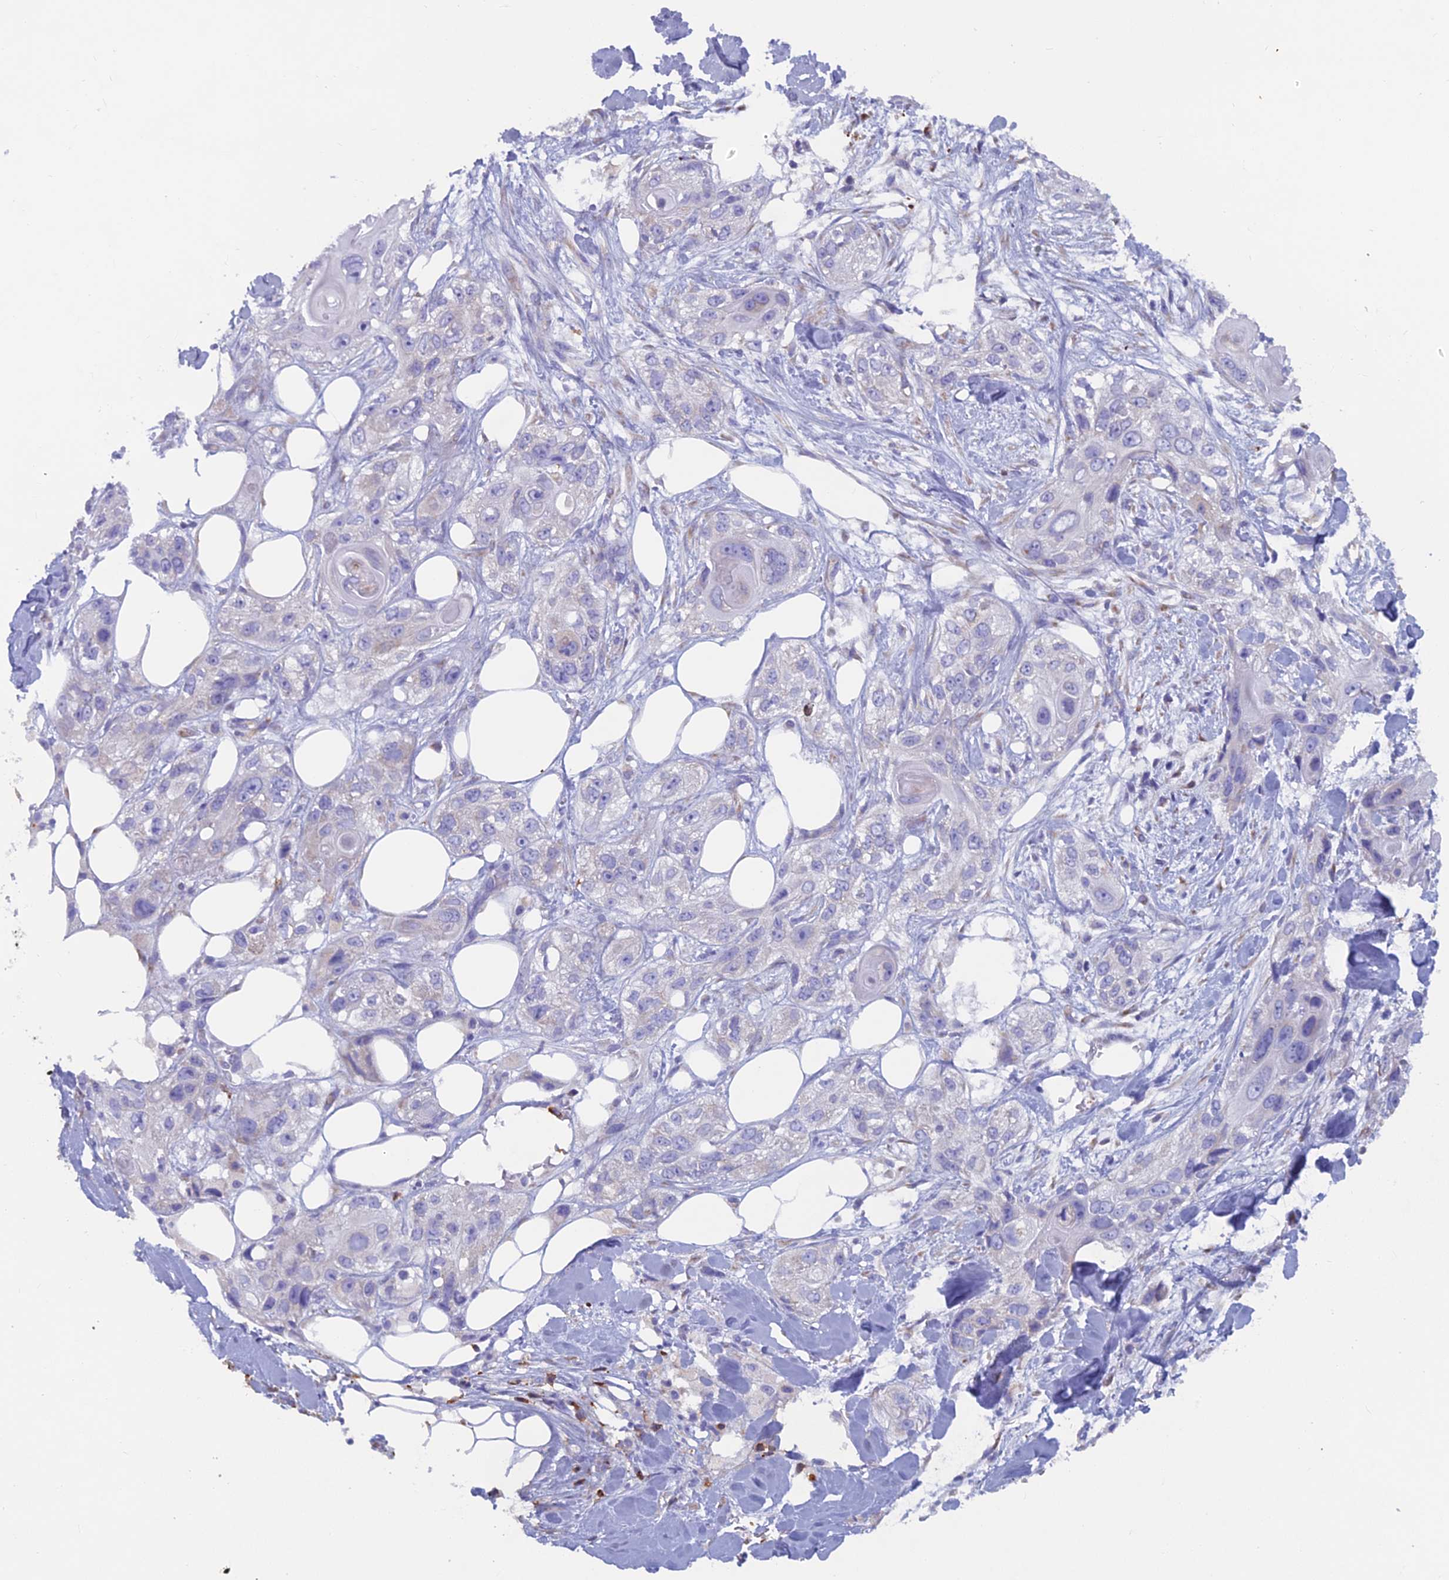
{"staining": {"intensity": "negative", "quantity": "none", "location": "none"}, "tissue": "skin cancer", "cell_type": "Tumor cells", "image_type": "cancer", "snomed": [{"axis": "morphology", "description": "Normal tissue, NOS"}, {"axis": "morphology", "description": "Squamous cell carcinoma, NOS"}, {"axis": "topography", "description": "Skin"}], "caption": "Tumor cells show no significant protein expression in skin cancer (squamous cell carcinoma).", "gene": "ABI3BP", "patient": {"sex": "male", "age": 72}}